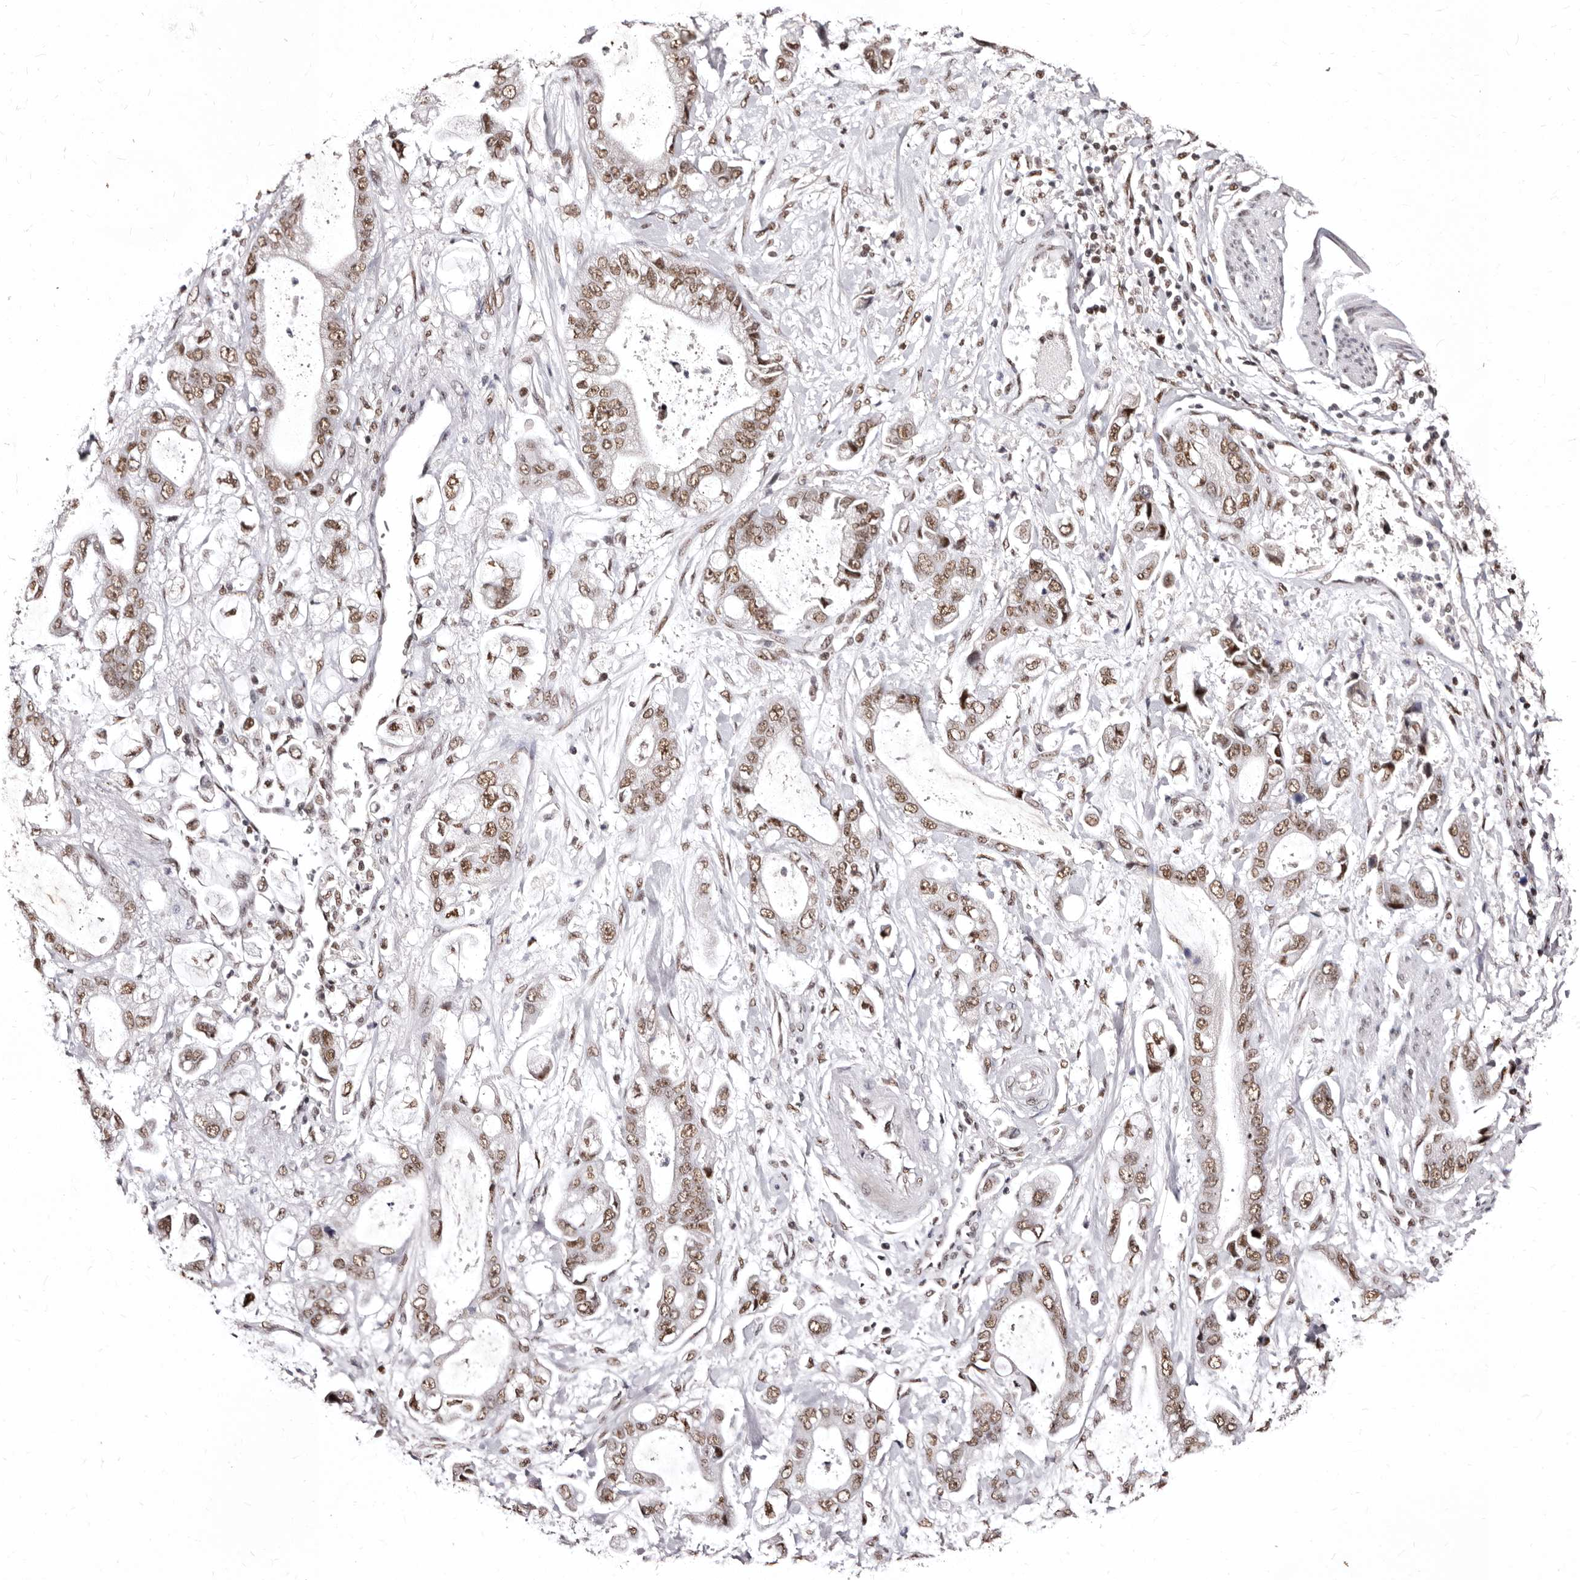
{"staining": {"intensity": "moderate", "quantity": ">75%", "location": "nuclear"}, "tissue": "stomach cancer", "cell_type": "Tumor cells", "image_type": "cancer", "snomed": [{"axis": "morphology", "description": "Normal tissue, NOS"}, {"axis": "morphology", "description": "Adenocarcinoma, NOS"}, {"axis": "topography", "description": "Stomach"}], "caption": "Stomach cancer (adenocarcinoma) tissue shows moderate nuclear expression in about >75% of tumor cells The staining was performed using DAB to visualize the protein expression in brown, while the nuclei were stained in blue with hematoxylin (Magnification: 20x).", "gene": "ANAPC11", "patient": {"sex": "male", "age": 62}}